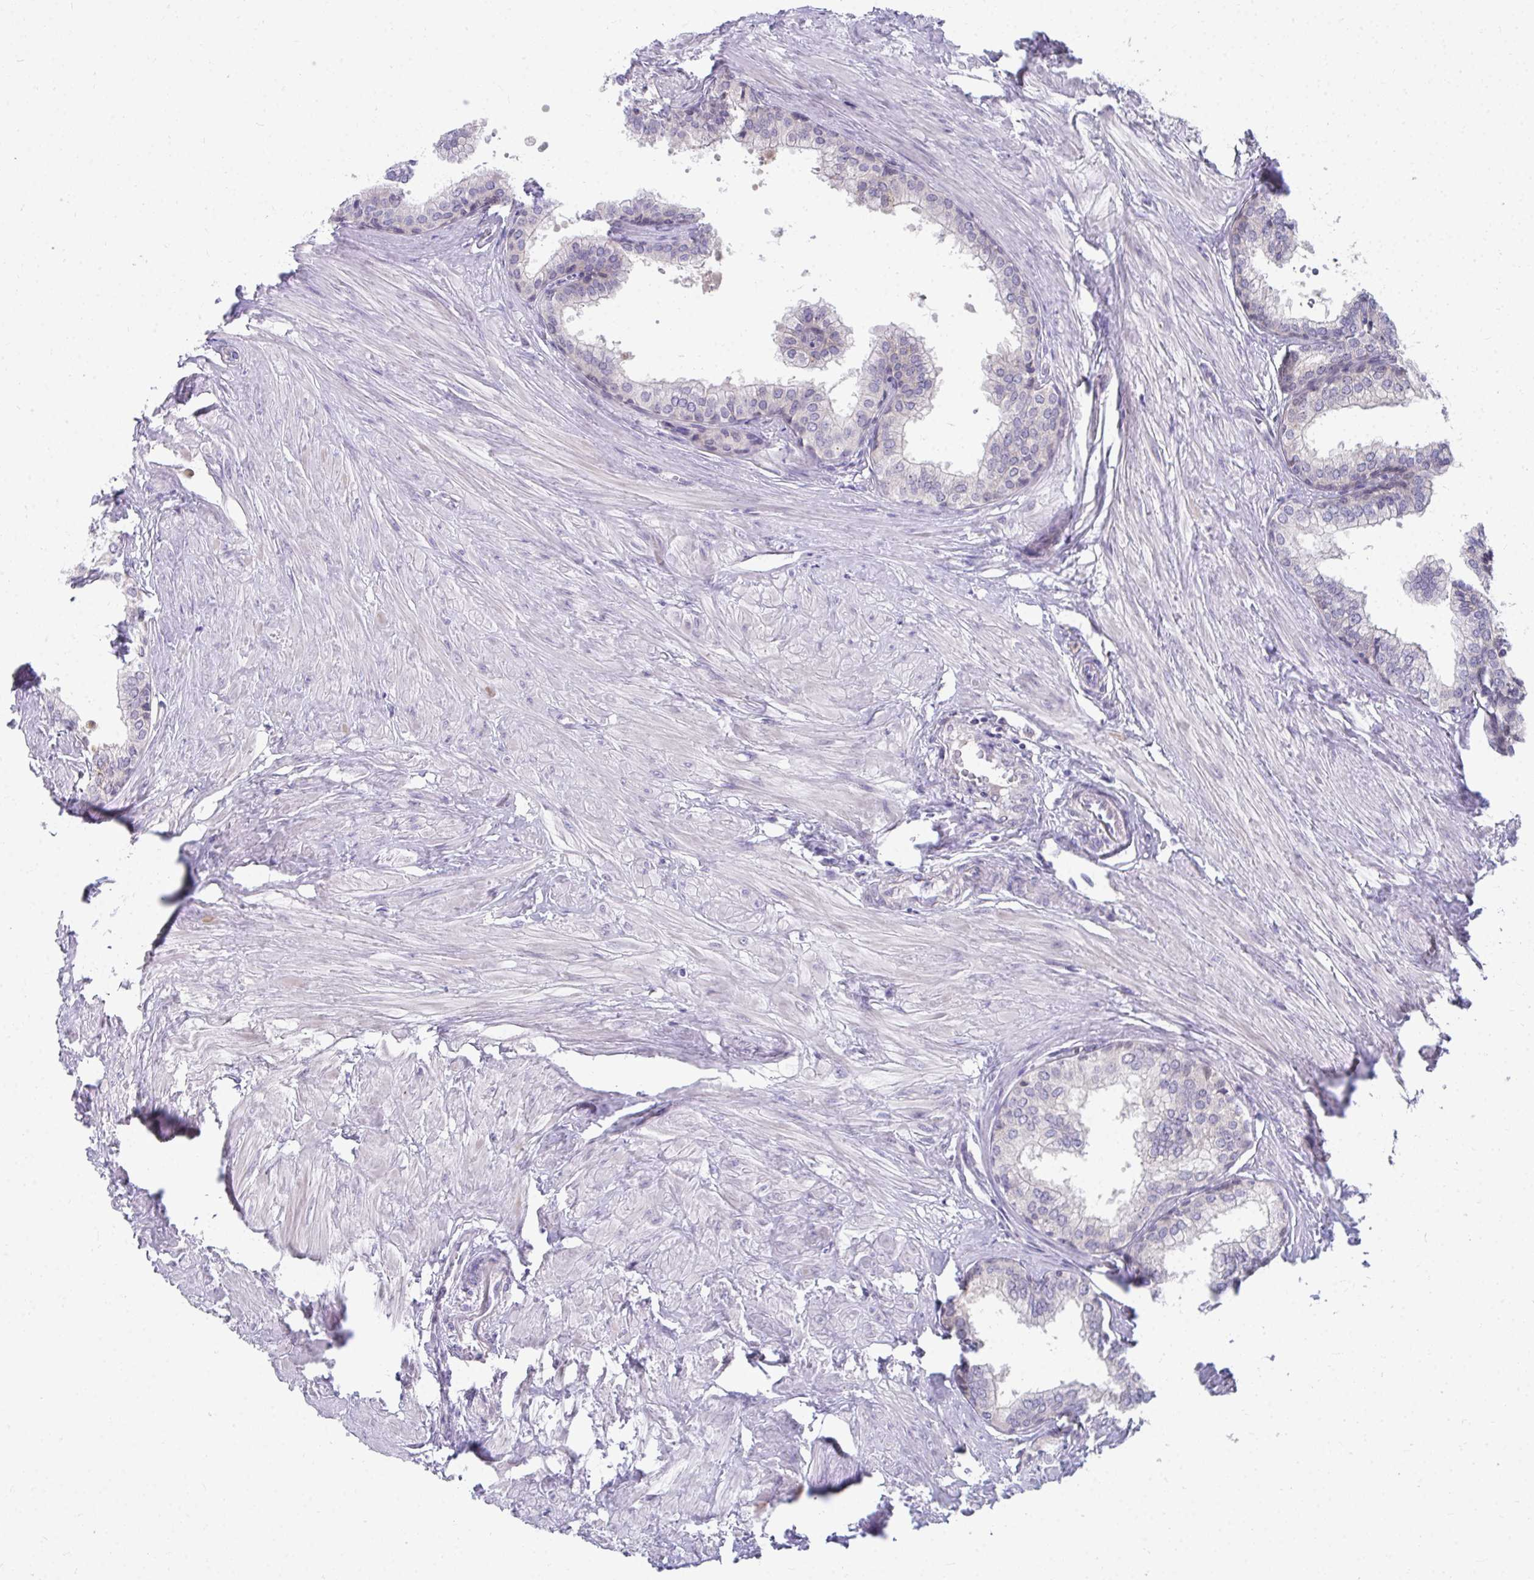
{"staining": {"intensity": "weak", "quantity": "<25%", "location": "cytoplasmic/membranous"}, "tissue": "prostate", "cell_type": "Glandular cells", "image_type": "normal", "snomed": [{"axis": "morphology", "description": "Normal tissue, NOS"}, {"axis": "topography", "description": "Prostate"}, {"axis": "topography", "description": "Peripheral nerve tissue"}], "caption": "Glandular cells show no significant protein staining in normal prostate. The staining is performed using DAB (3,3'-diaminobenzidine) brown chromogen with nuclei counter-stained in using hematoxylin.", "gene": "MROH8", "patient": {"sex": "male", "age": 55}}